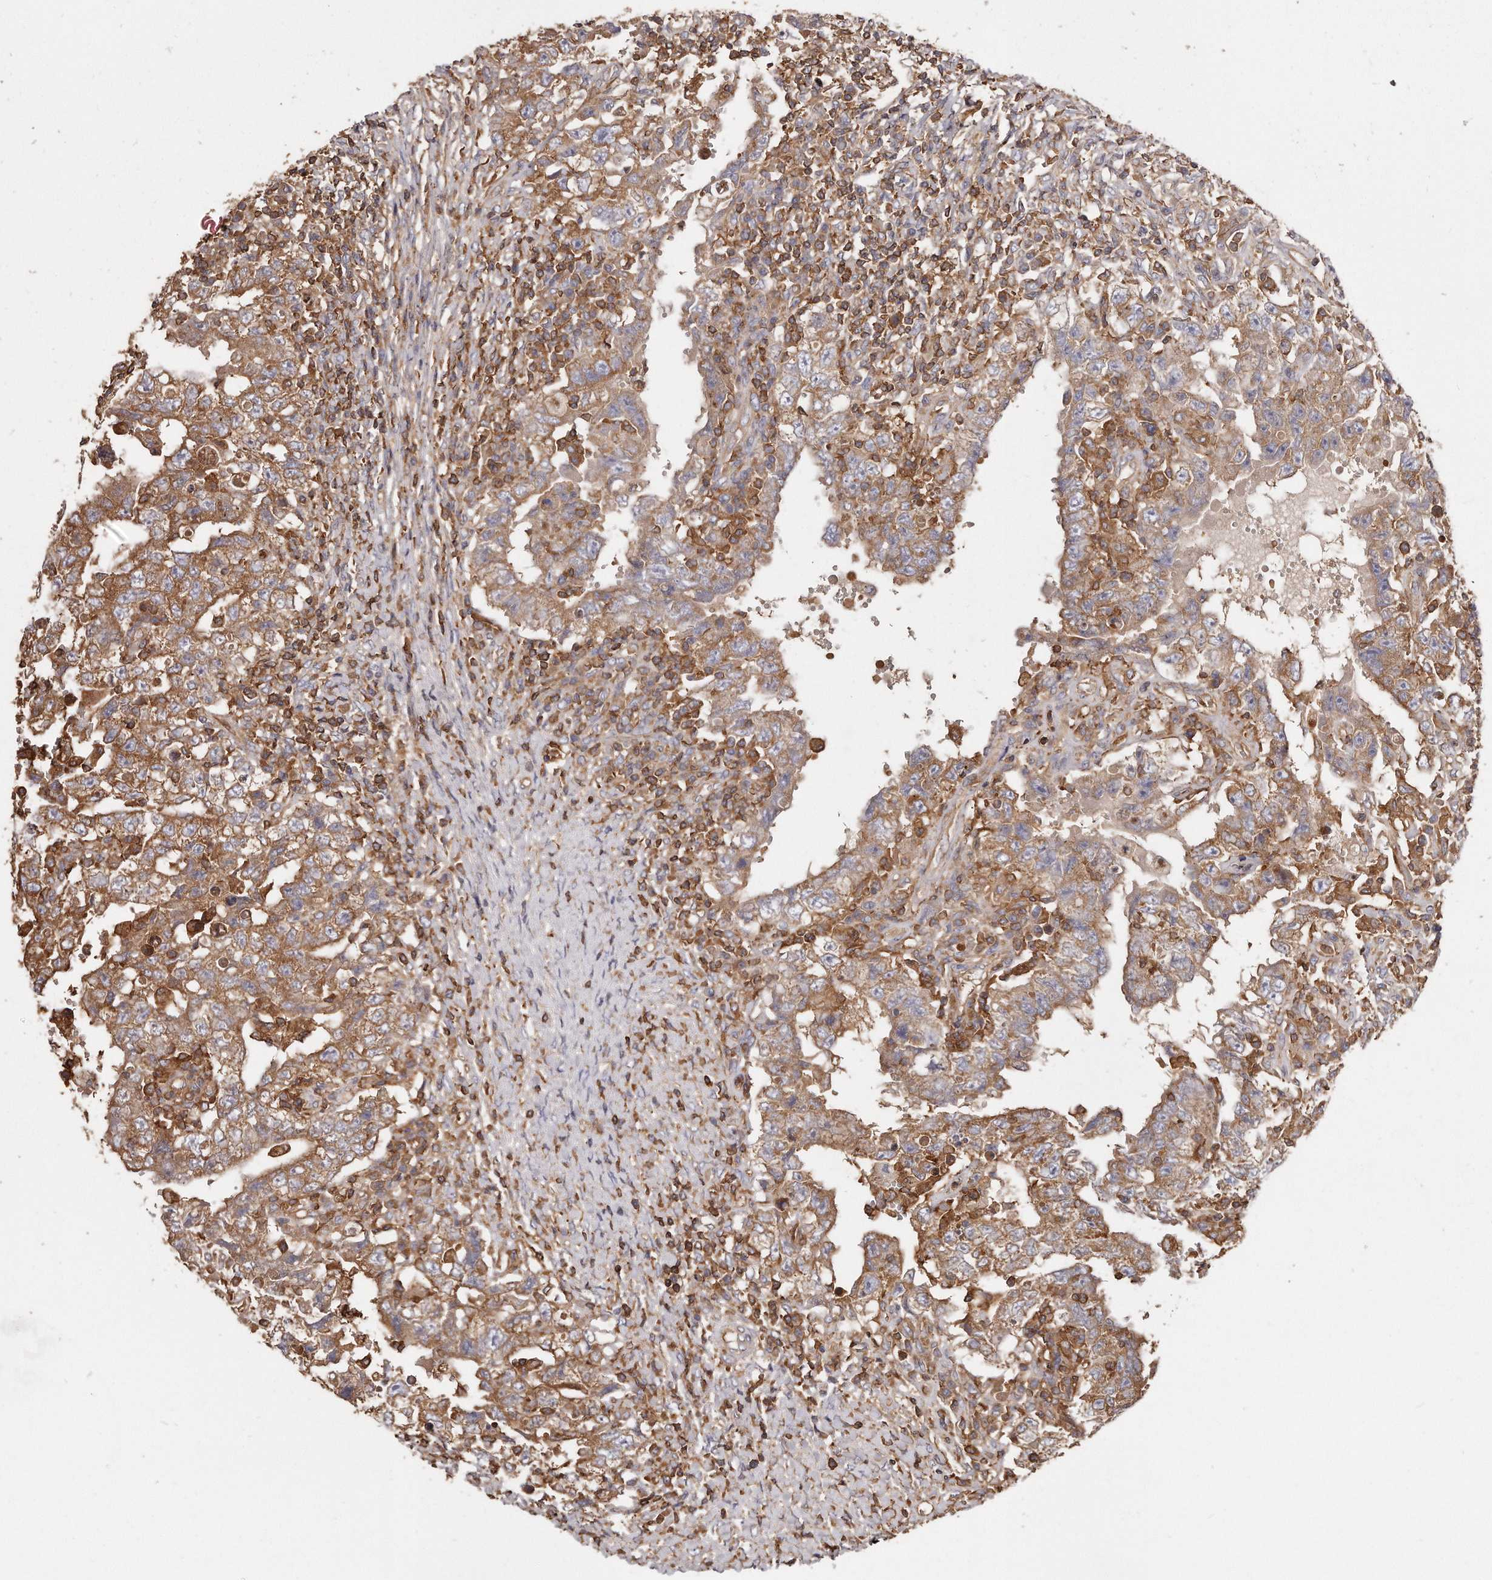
{"staining": {"intensity": "moderate", "quantity": ">75%", "location": "cytoplasmic/membranous"}, "tissue": "testis cancer", "cell_type": "Tumor cells", "image_type": "cancer", "snomed": [{"axis": "morphology", "description": "Carcinoma, Embryonal, NOS"}, {"axis": "topography", "description": "Testis"}], "caption": "IHC photomicrograph of neoplastic tissue: testis cancer (embryonal carcinoma) stained using immunohistochemistry displays medium levels of moderate protein expression localized specifically in the cytoplasmic/membranous of tumor cells, appearing as a cytoplasmic/membranous brown color.", "gene": "CAP1", "patient": {"sex": "male", "age": 26}}